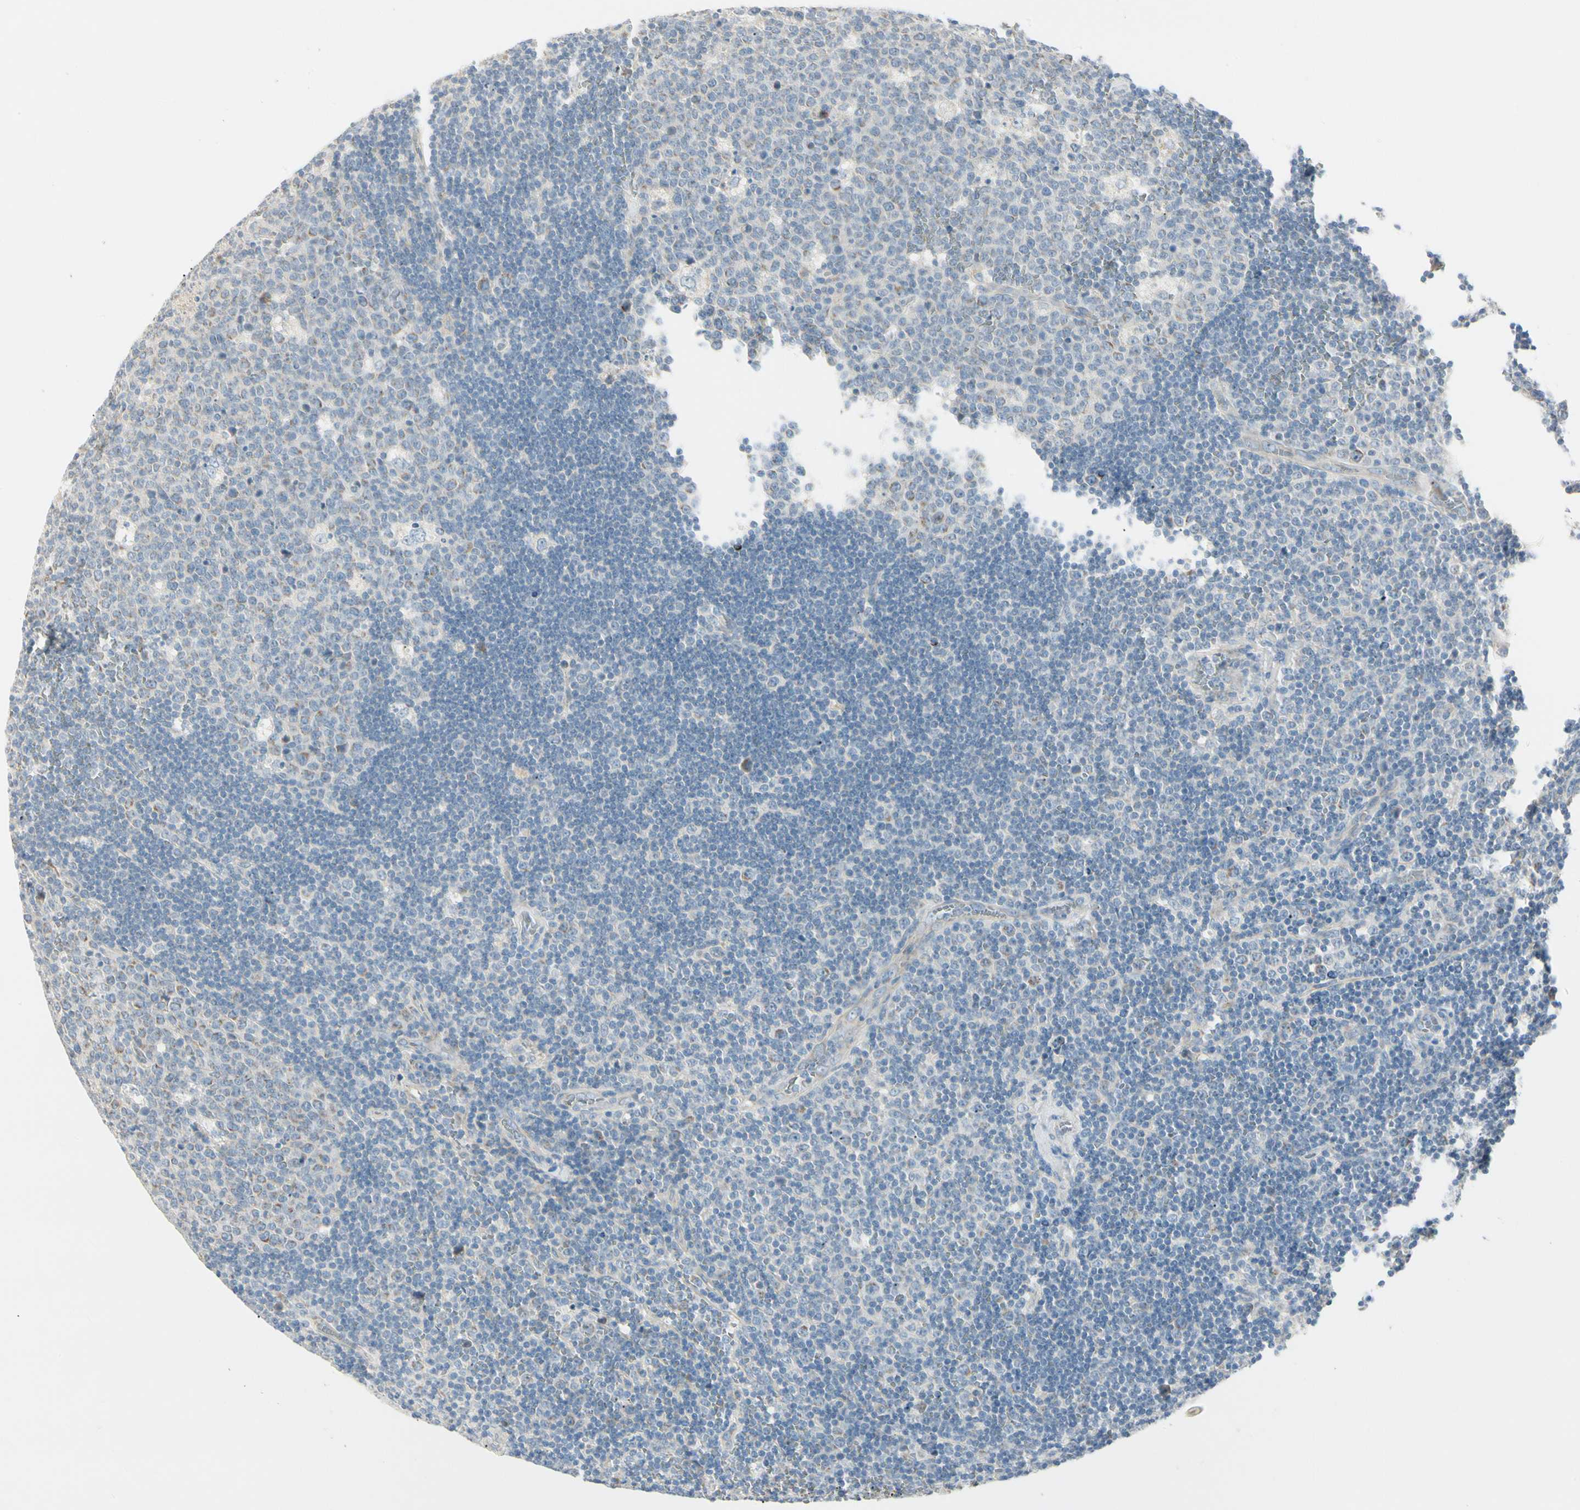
{"staining": {"intensity": "moderate", "quantity": "25%-75%", "location": "cytoplasmic/membranous"}, "tissue": "lymph node", "cell_type": "Germinal center cells", "image_type": "normal", "snomed": [{"axis": "morphology", "description": "Normal tissue, NOS"}, {"axis": "topography", "description": "Lymph node"}, {"axis": "topography", "description": "Salivary gland"}], "caption": "Germinal center cells show medium levels of moderate cytoplasmic/membranous expression in approximately 25%-75% of cells in unremarkable lymph node.", "gene": "ALDH18A1", "patient": {"sex": "male", "age": 8}}